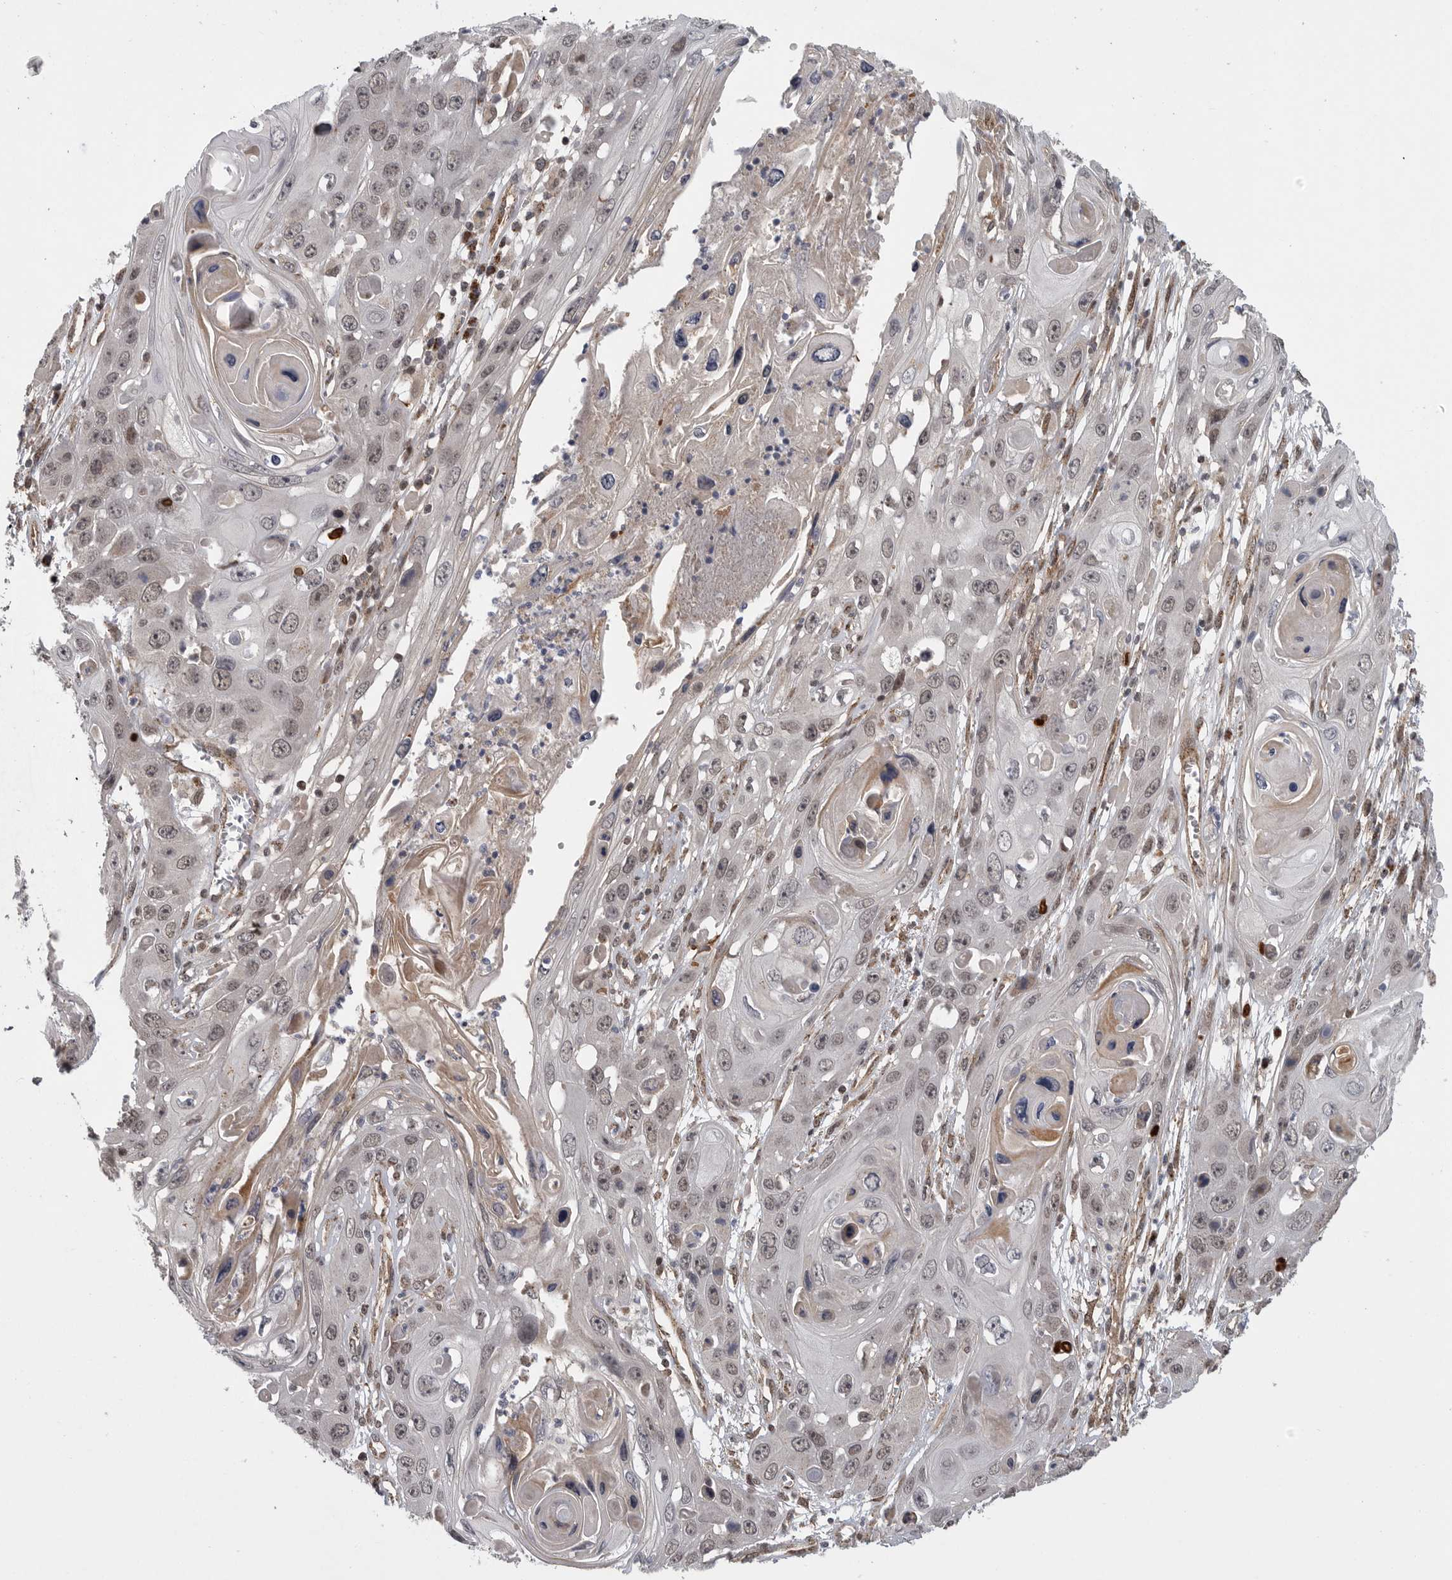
{"staining": {"intensity": "weak", "quantity": "<25%", "location": "cytoplasmic/membranous"}, "tissue": "skin cancer", "cell_type": "Tumor cells", "image_type": "cancer", "snomed": [{"axis": "morphology", "description": "Squamous cell carcinoma, NOS"}, {"axis": "topography", "description": "Skin"}], "caption": "Tumor cells are negative for protein expression in human skin cancer. (Immunohistochemistry, brightfield microscopy, high magnification).", "gene": "TMPRSS11F", "patient": {"sex": "male", "age": 55}}